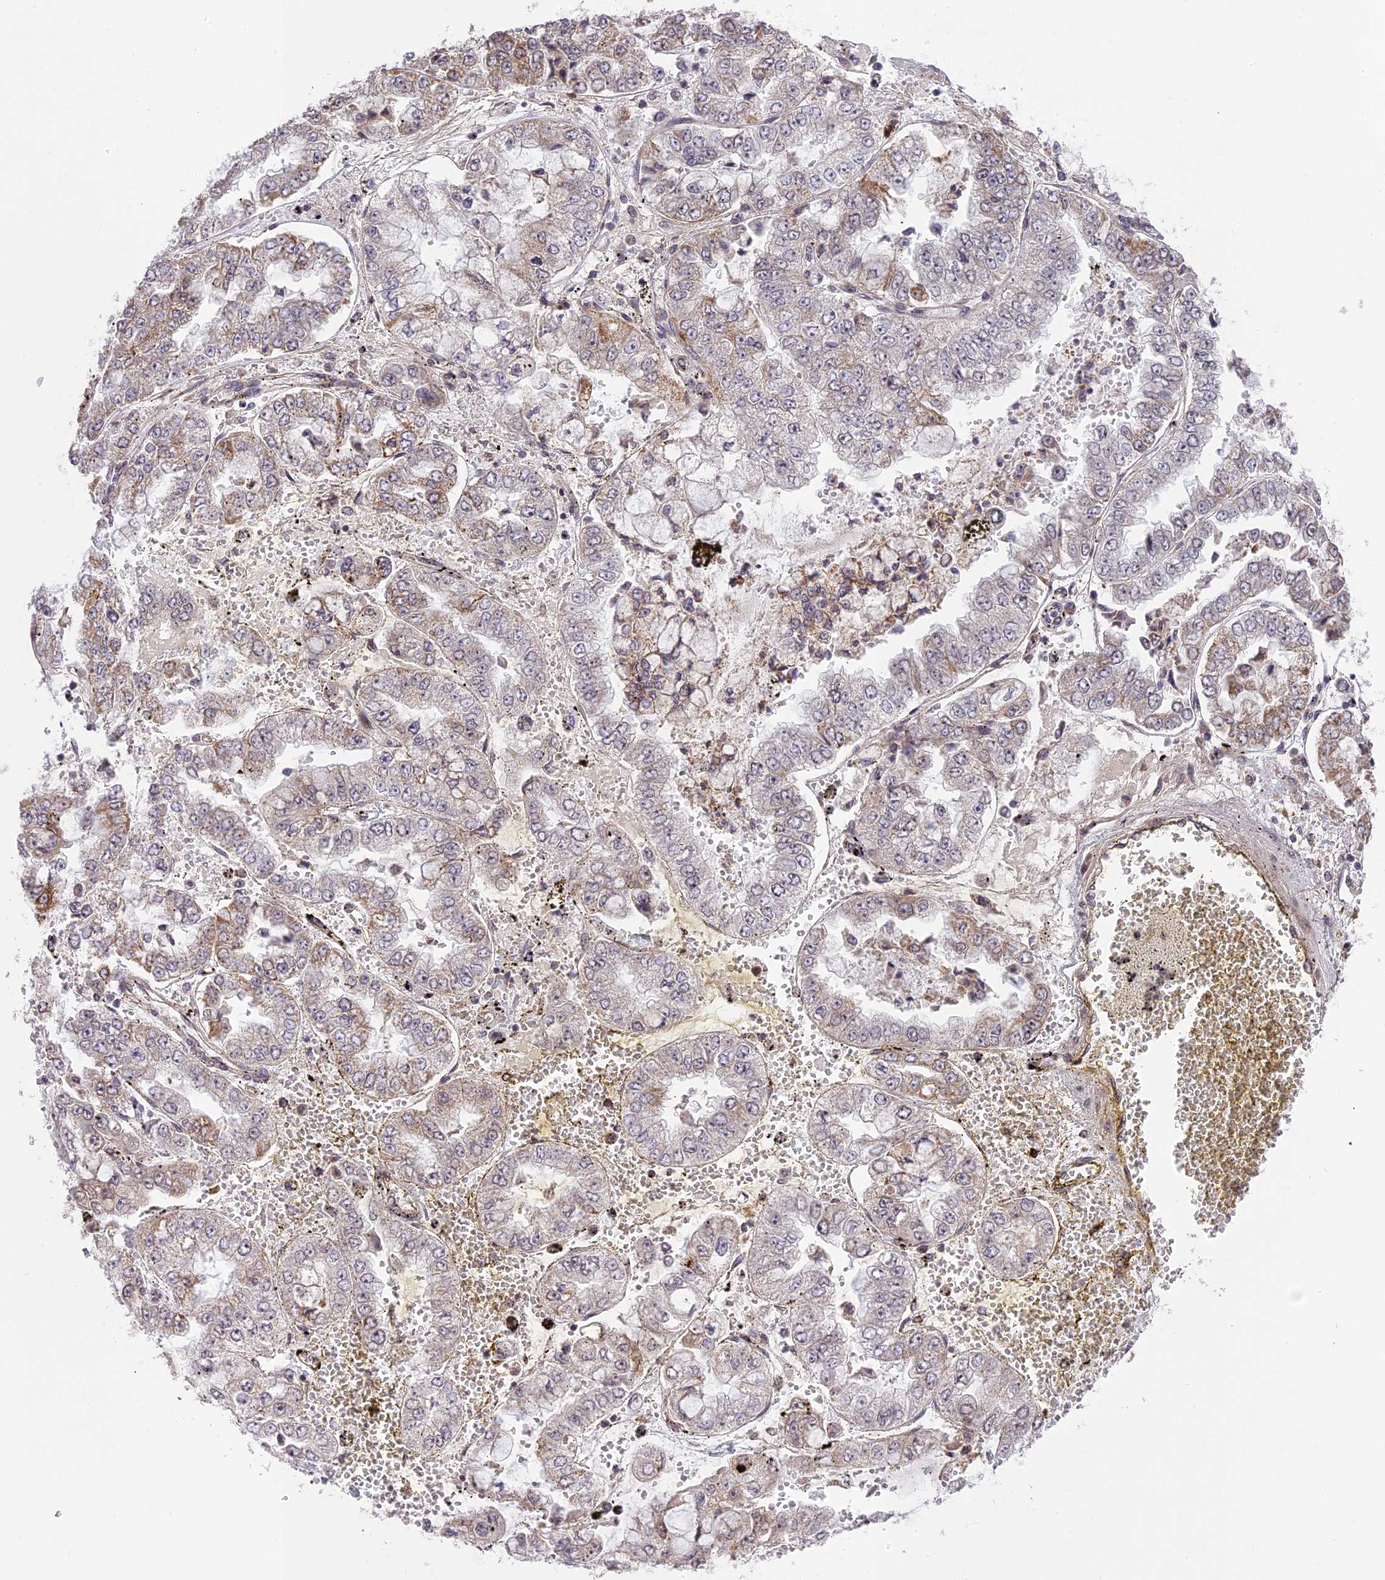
{"staining": {"intensity": "moderate", "quantity": "25%-75%", "location": "cytoplasmic/membranous"}, "tissue": "stomach cancer", "cell_type": "Tumor cells", "image_type": "cancer", "snomed": [{"axis": "morphology", "description": "Adenocarcinoma, NOS"}, {"axis": "topography", "description": "Stomach"}], "caption": "Protein positivity by IHC displays moderate cytoplasmic/membranous expression in approximately 25%-75% of tumor cells in stomach cancer (adenocarcinoma).", "gene": "ERG28", "patient": {"sex": "male", "age": 76}}